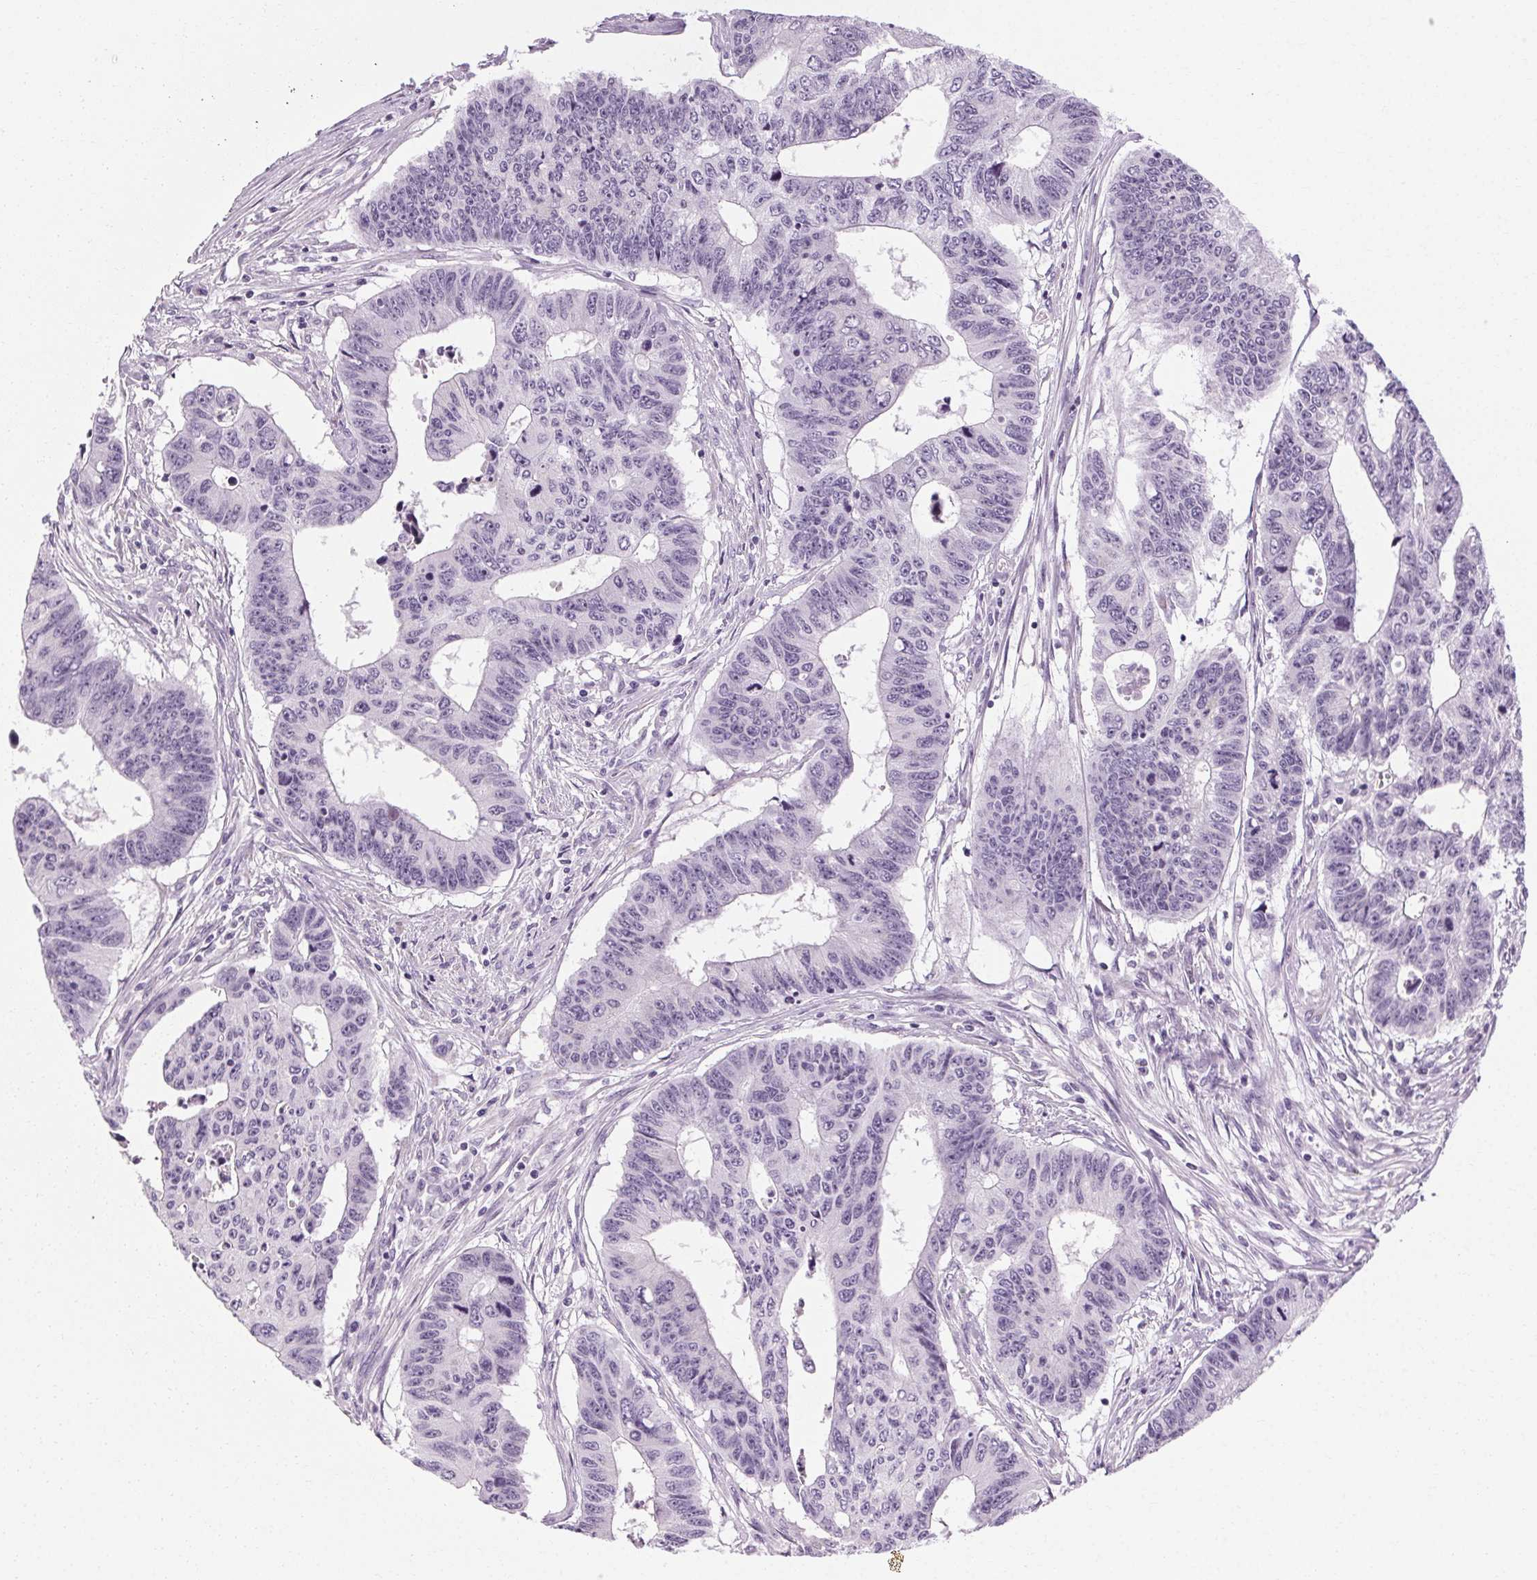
{"staining": {"intensity": "negative", "quantity": "none", "location": "none"}, "tissue": "colorectal cancer", "cell_type": "Tumor cells", "image_type": "cancer", "snomed": [{"axis": "morphology", "description": "Adenocarcinoma, NOS"}, {"axis": "topography", "description": "Rectum"}], "caption": "High power microscopy photomicrograph of an IHC photomicrograph of colorectal cancer, revealing no significant positivity in tumor cells.", "gene": "POMC", "patient": {"sex": "female", "age": 85}}